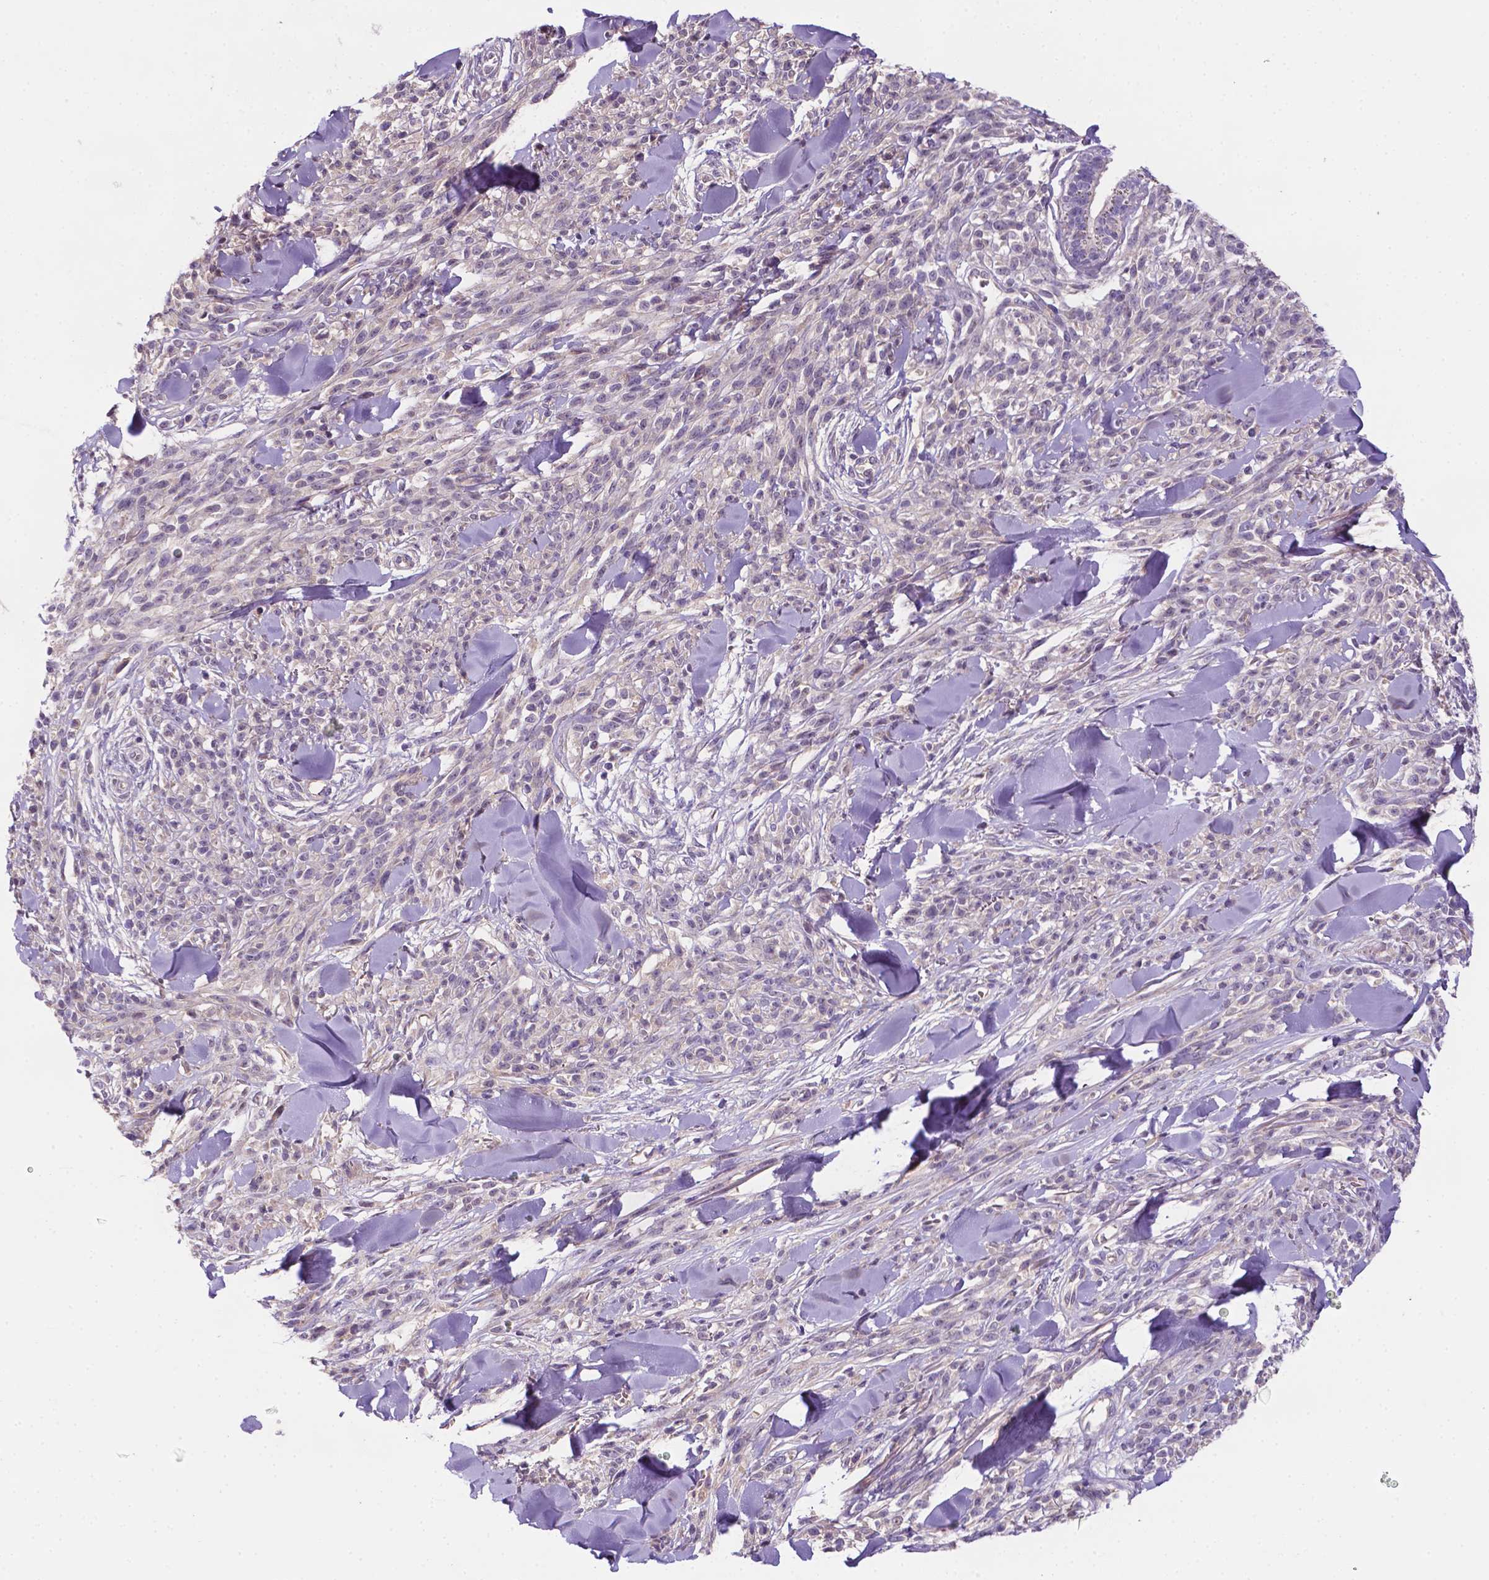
{"staining": {"intensity": "negative", "quantity": "none", "location": "none"}, "tissue": "melanoma", "cell_type": "Tumor cells", "image_type": "cancer", "snomed": [{"axis": "morphology", "description": "Malignant melanoma, NOS"}, {"axis": "topography", "description": "Skin"}, {"axis": "topography", "description": "Skin of trunk"}], "caption": "IHC histopathology image of malignant melanoma stained for a protein (brown), which reveals no staining in tumor cells. Brightfield microscopy of immunohistochemistry (IHC) stained with DAB (brown) and hematoxylin (blue), captured at high magnification.", "gene": "TM4SF20", "patient": {"sex": "male", "age": 74}}